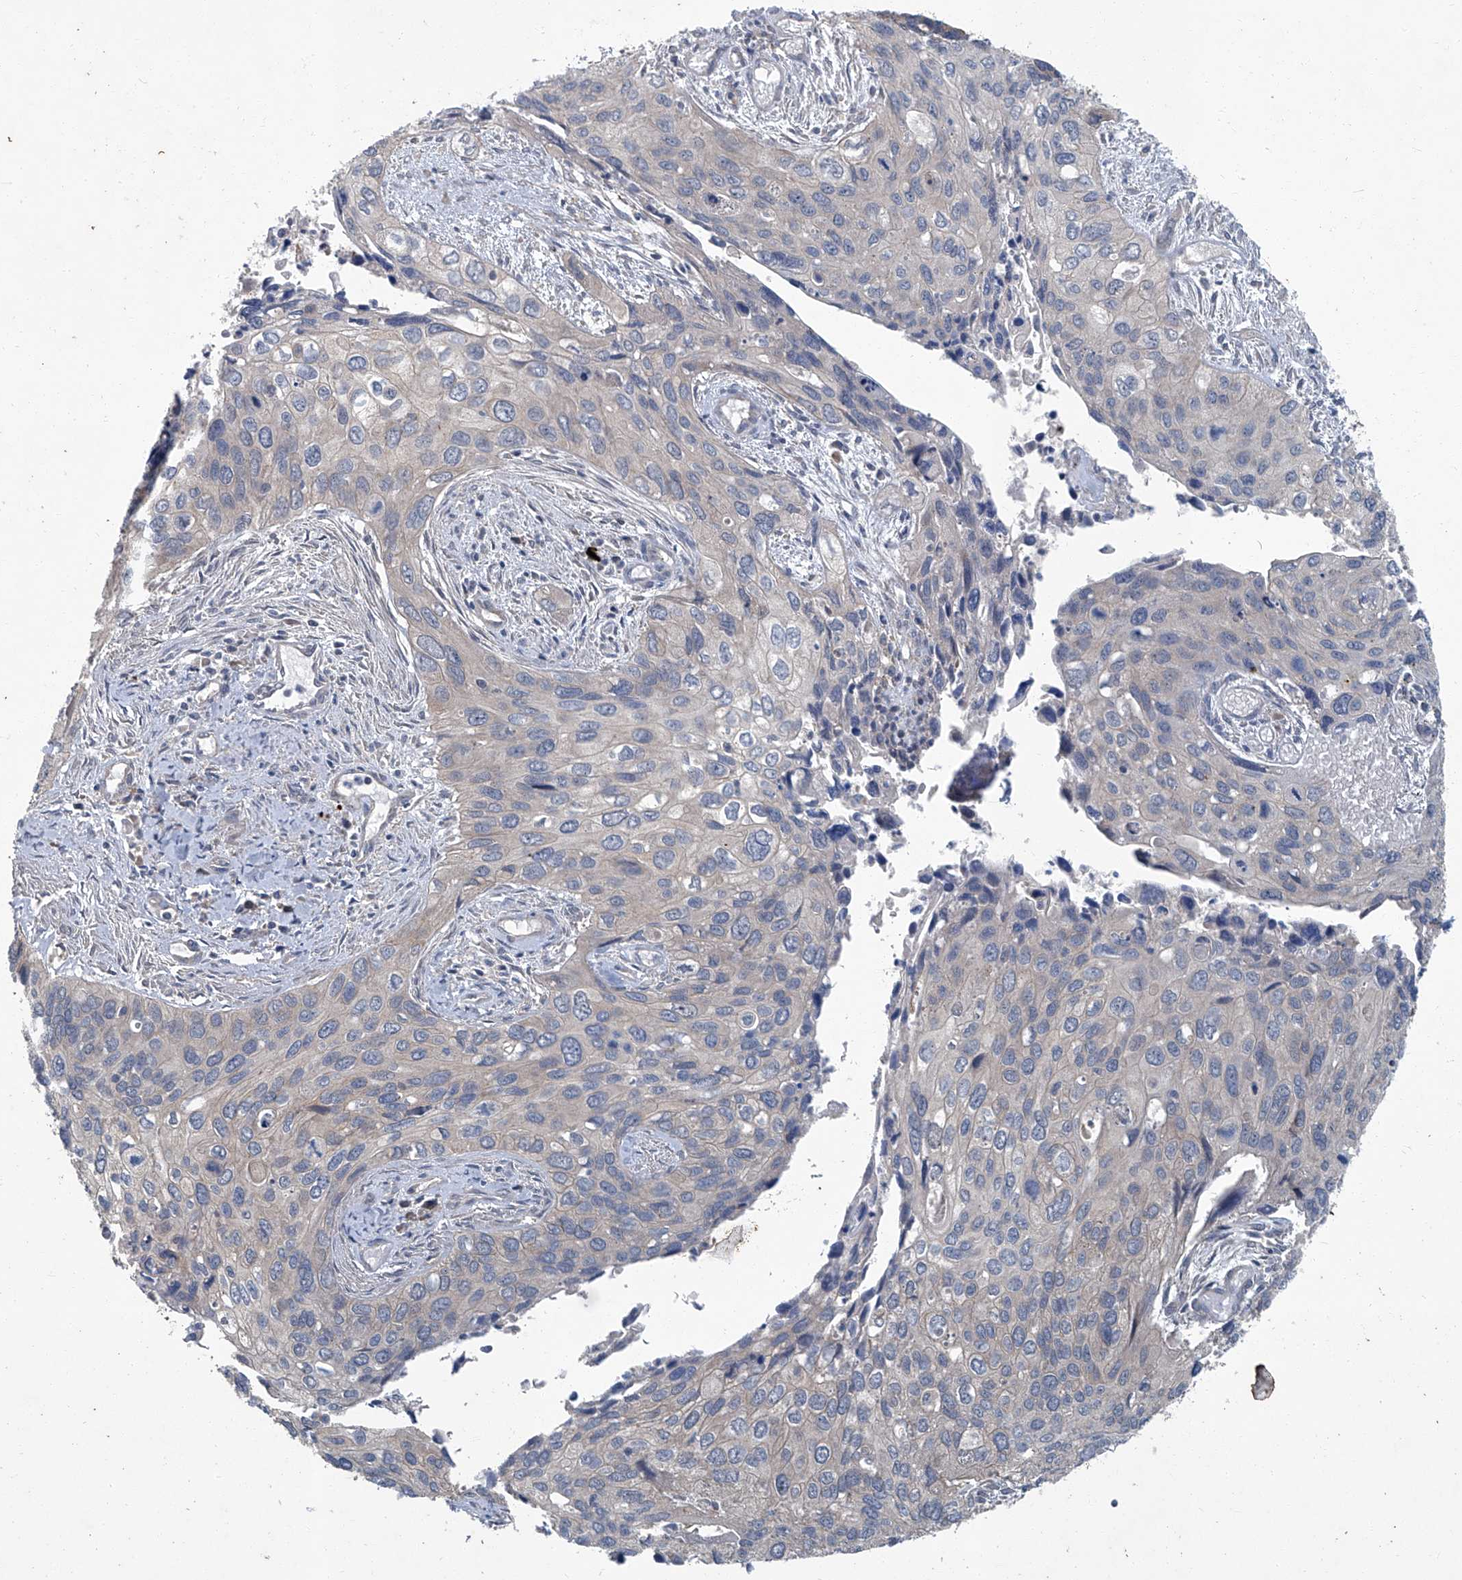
{"staining": {"intensity": "negative", "quantity": "none", "location": "none"}, "tissue": "cervical cancer", "cell_type": "Tumor cells", "image_type": "cancer", "snomed": [{"axis": "morphology", "description": "Squamous cell carcinoma, NOS"}, {"axis": "topography", "description": "Cervix"}], "caption": "This photomicrograph is of cervical cancer (squamous cell carcinoma) stained with immunohistochemistry (IHC) to label a protein in brown with the nuclei are counter-stained blue. There is no positivity in tumor cells.", "gene": "ANKRD34A", "patient": {"sex": "female", "age": 55}}